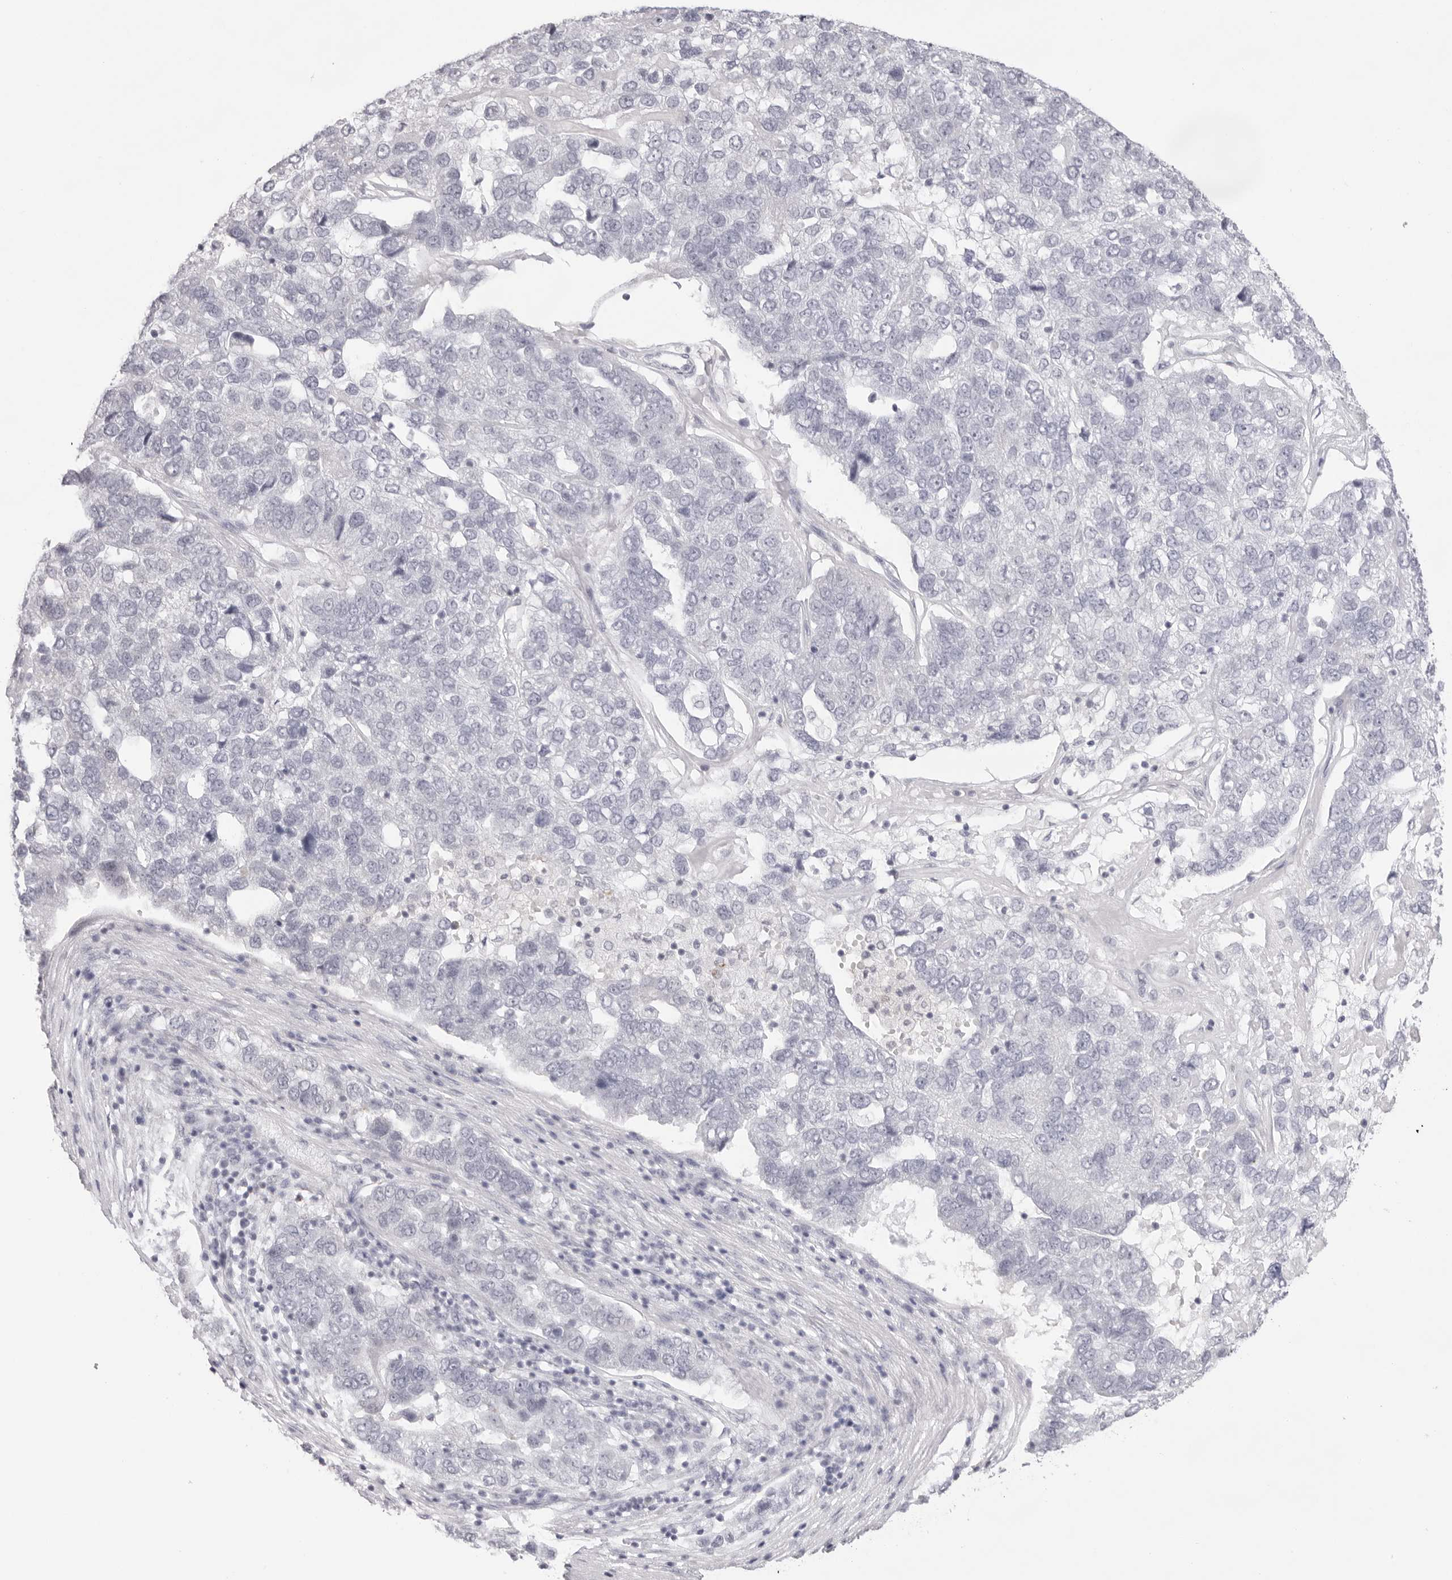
{"staining": {"intensity": "negative", "quantity": "none", "location": "none"}, "tissue": "pancreatic cancer", "cell_type": "Tumor cells", "image_type": "cancer", "snomed": [{"axis": "morphology", "description": "Adenocarcinoma, NOS"}, {"axis": "topography", "description": "Pancreas"}], "caption": "This is an IHC photomicrograph of human pancreatic adenocarcinoma. There is no staining in tumor cells.", "gene": "KLK12", "patient": {"sex": "female", "age": 61}}